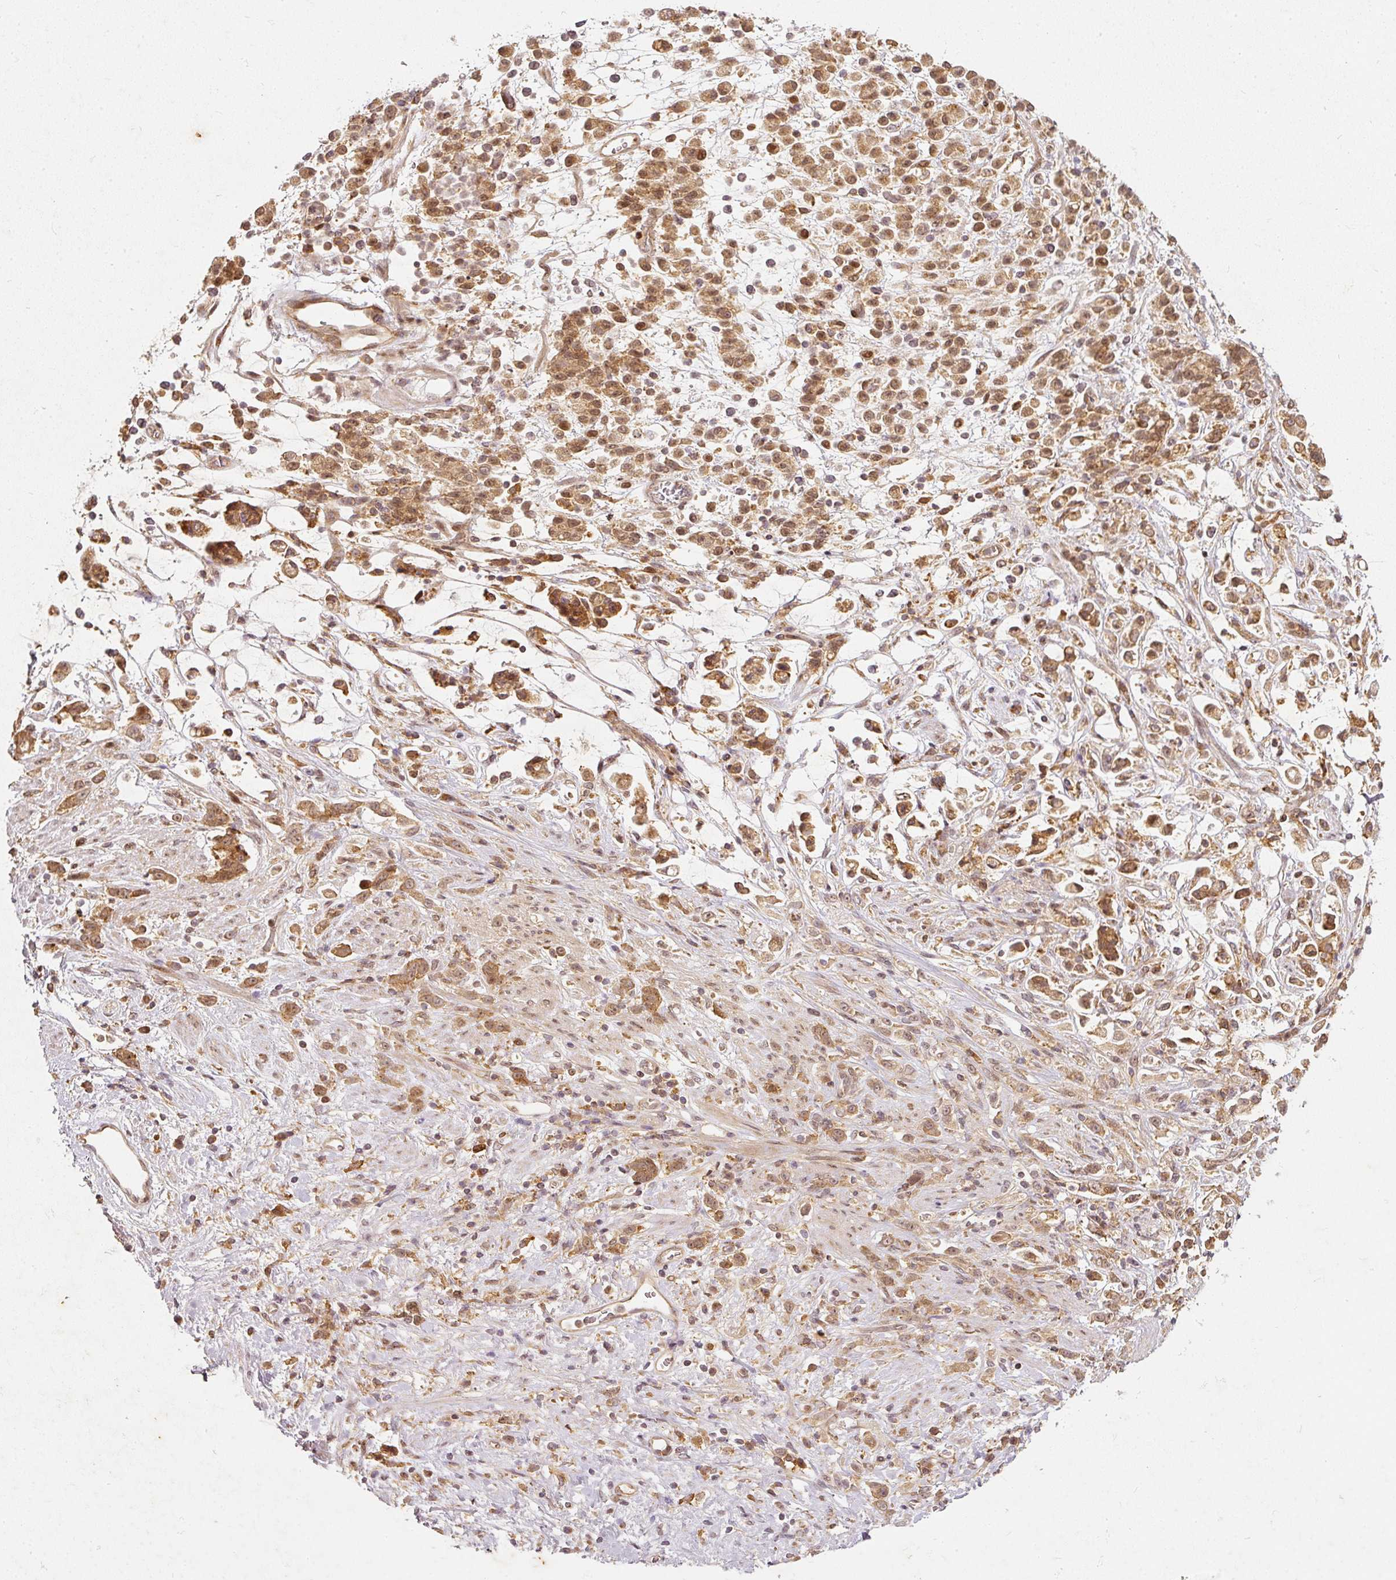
{"staining": {"intensity": "moderate", "quantity": ">75%", "location": "cytoplasmic/membranous"}, "tissue": "stomach cancer", "cell_type": "Tumor cells", "image_type": "cancer", "snomed": [{"axis": "morphology", "description": "Adenocarcinoma, NOS"}, {"axis": "topography", "description": "Stomach"}], "caption": "Stomach cancer tissue exhibits moderate cytoplasmic/membranous staining in approximately >75% of tumor cells The staining was performed using DAB (3,3'-diaminobenzidine) to visualize the protein expression in brown, while the nuclei were stained in blue with hematoxylin (Magnification: 20x).", "gene": "ZNF580", "patient": {"sex": "female", "age": 60}}